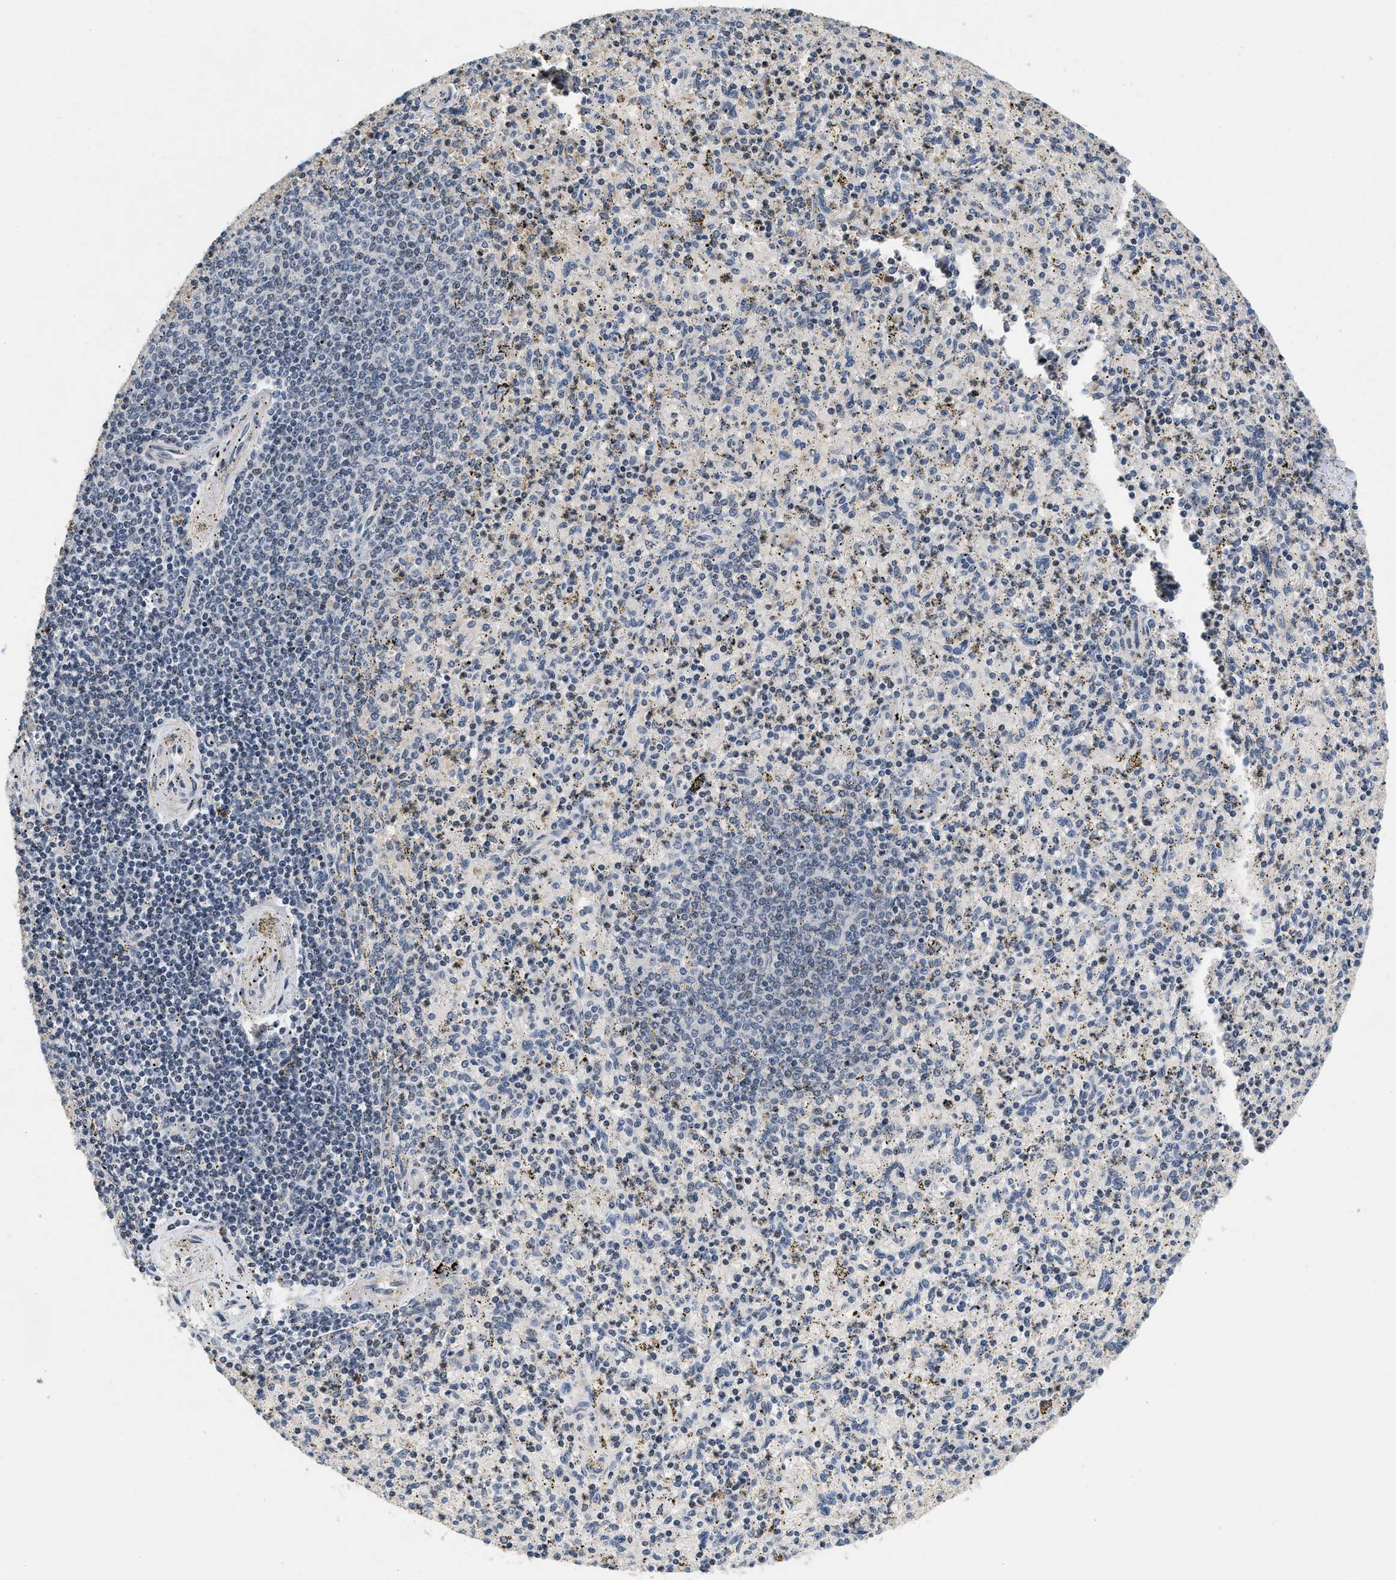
{"staining": {"intensity": "negative", "quantity": "none", "location": "none"}, "tissue": "spleen", "cell_type": "Cells in red pulp", "image_type": "normal", "snomed": [{"axis": "morphology", "description": "Normal tissue, NOS"}, {"axis": "topography", "description": "Spleen"}], "caption": "Immunohistochemical staining of unremarkable human spleen shows no significant staining in cells in red pulp. (DAB (3,3'-diaminobenzidine) immunohistochemistry with hematoxylin counter stain).", "gene": "VIP", "patient": {"sex": "male", "age": 72}}